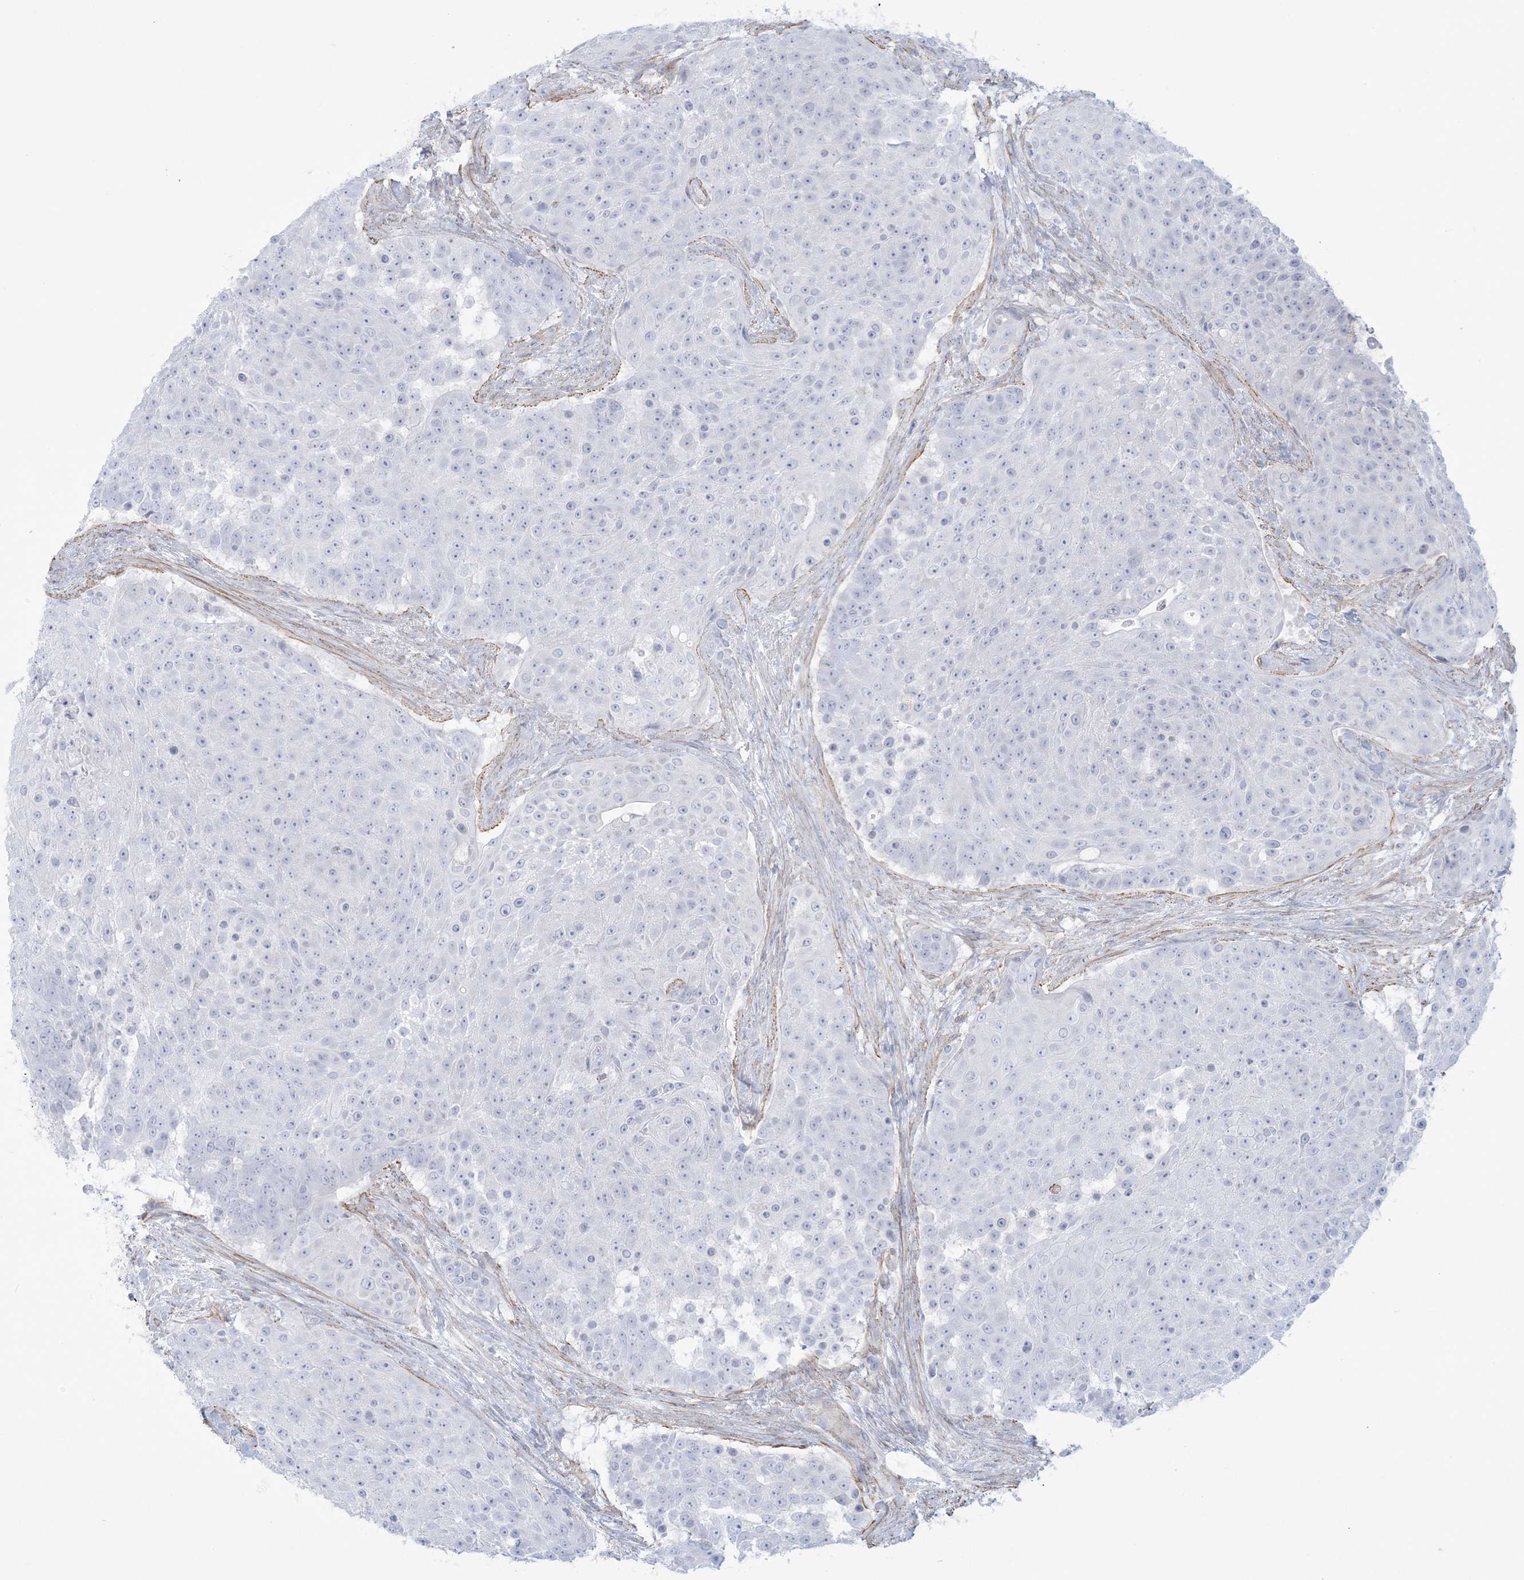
{"staining": {"intensity": "negative", "quantity": "none", "location": "none"}, "tissue": "urothelial cancer", "cell_type": "Tumor cells", "image_type": "cancer", "snomed": [{"axis": "morphology", "description": "Urothelial carcinoma, High grade"}, {"axis": "topography", "description": "Urinary bladder"}], "caption": "Protein analysis of high-grade urothelial carcinoma demonstrates no significant staining in tumor cells. The staining was performed using DAB (3,3'-diaminobenzidine) to visualize the protein expression in brown, while the nuclei were stained in blue with hematoxylin (Magnification: 20x).", "gene": "AGXT", "patient": {"sex": "female", "age": 63}}